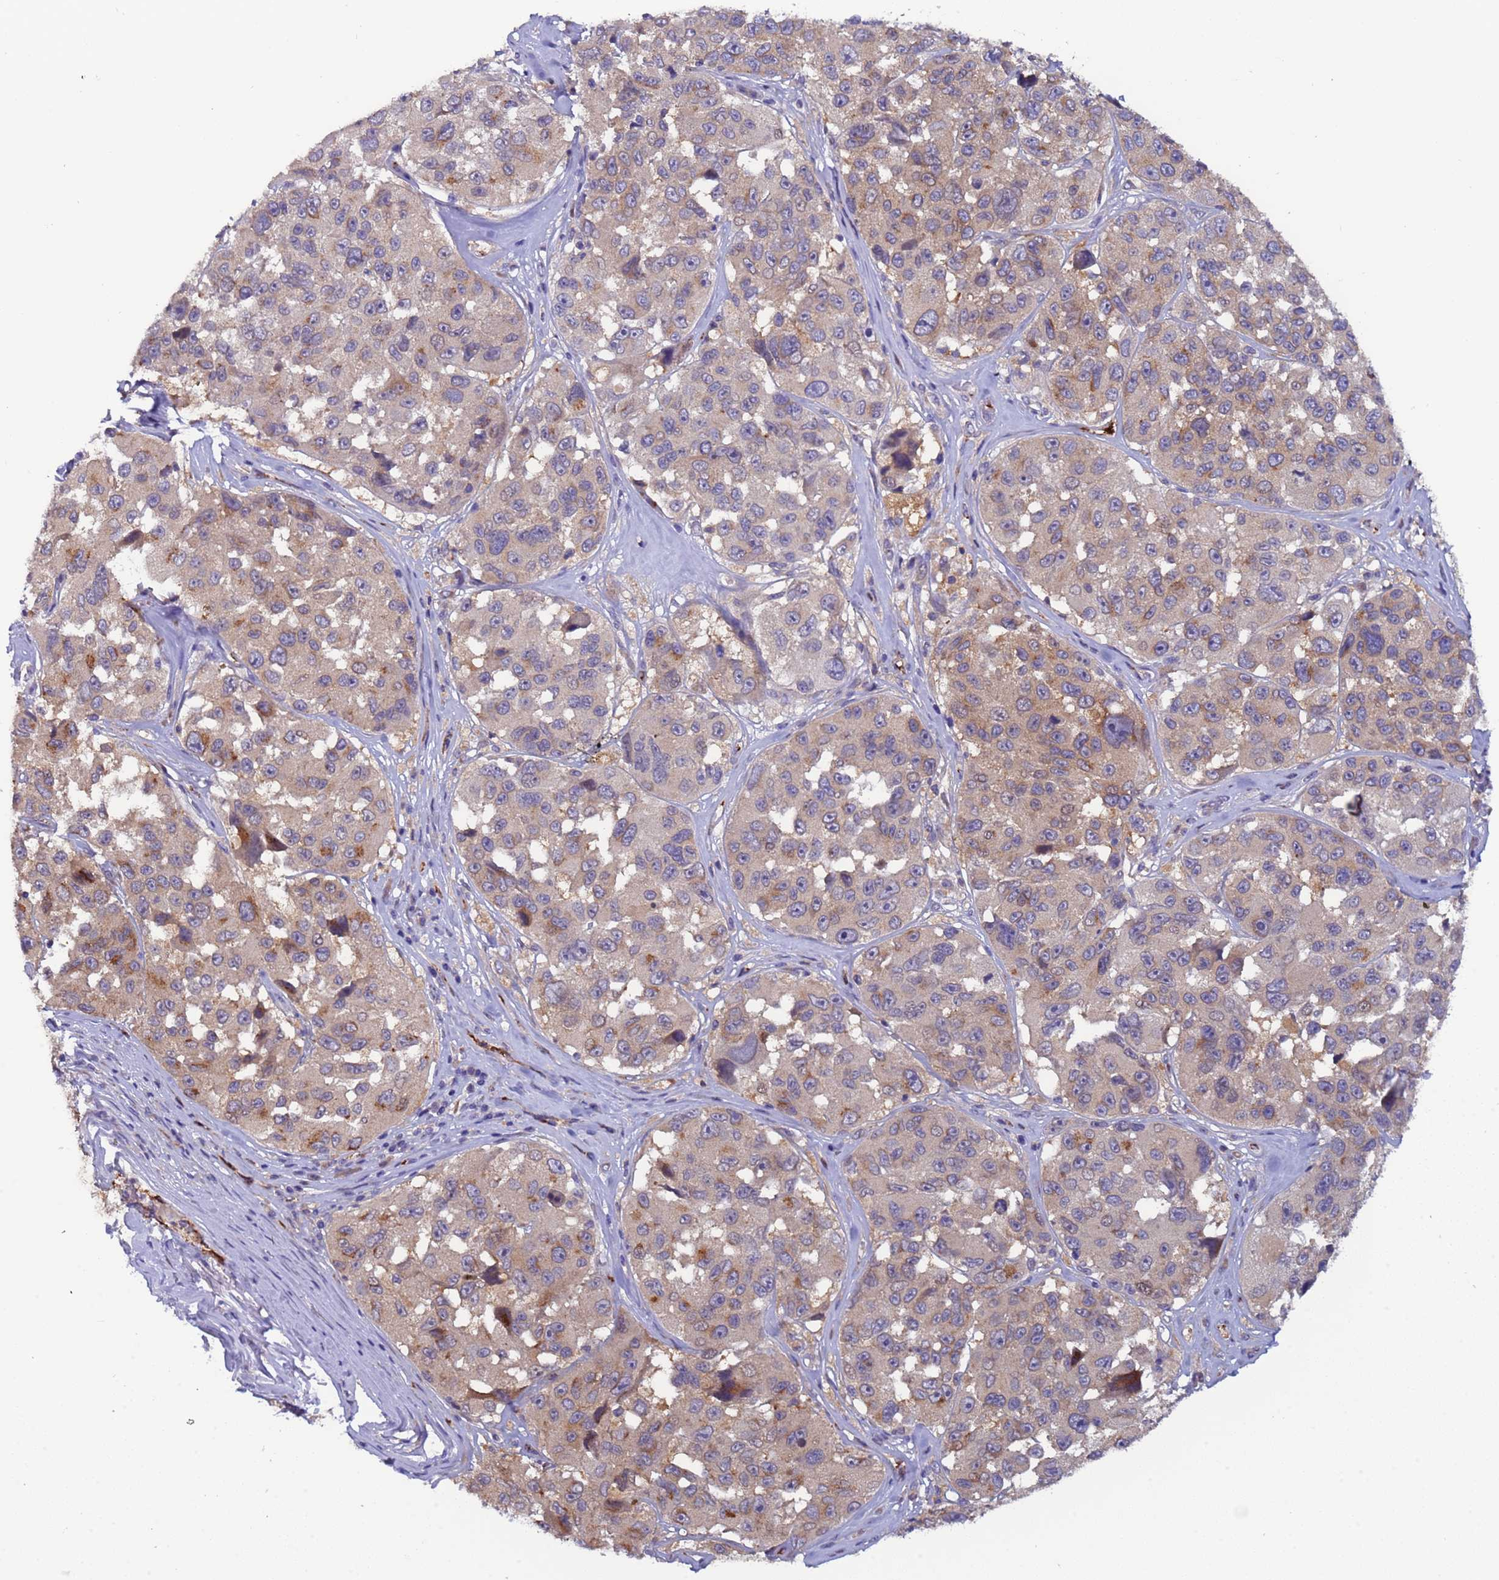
{"staining": {"intensity": "moderate", "quantity": "<25%", "location": "cytoplasmic/membranous"}, "tissue": "melanoma", "cell_type": "Tumor cells", "image_type": "cancer", "snomed": [{"axis": "morphology", "description": "Malignant melanoma, NOS"}, {"axis": "topography", "description": "Skin"}], "caption": "Immunohistochemical staining of human malignant melanoma exhibits moderate cytoplasmic/membranous protein expression in about <25% of tumor cells.", "gene": "ZNF248", "patient": {"sex": "female", "age": 66}}